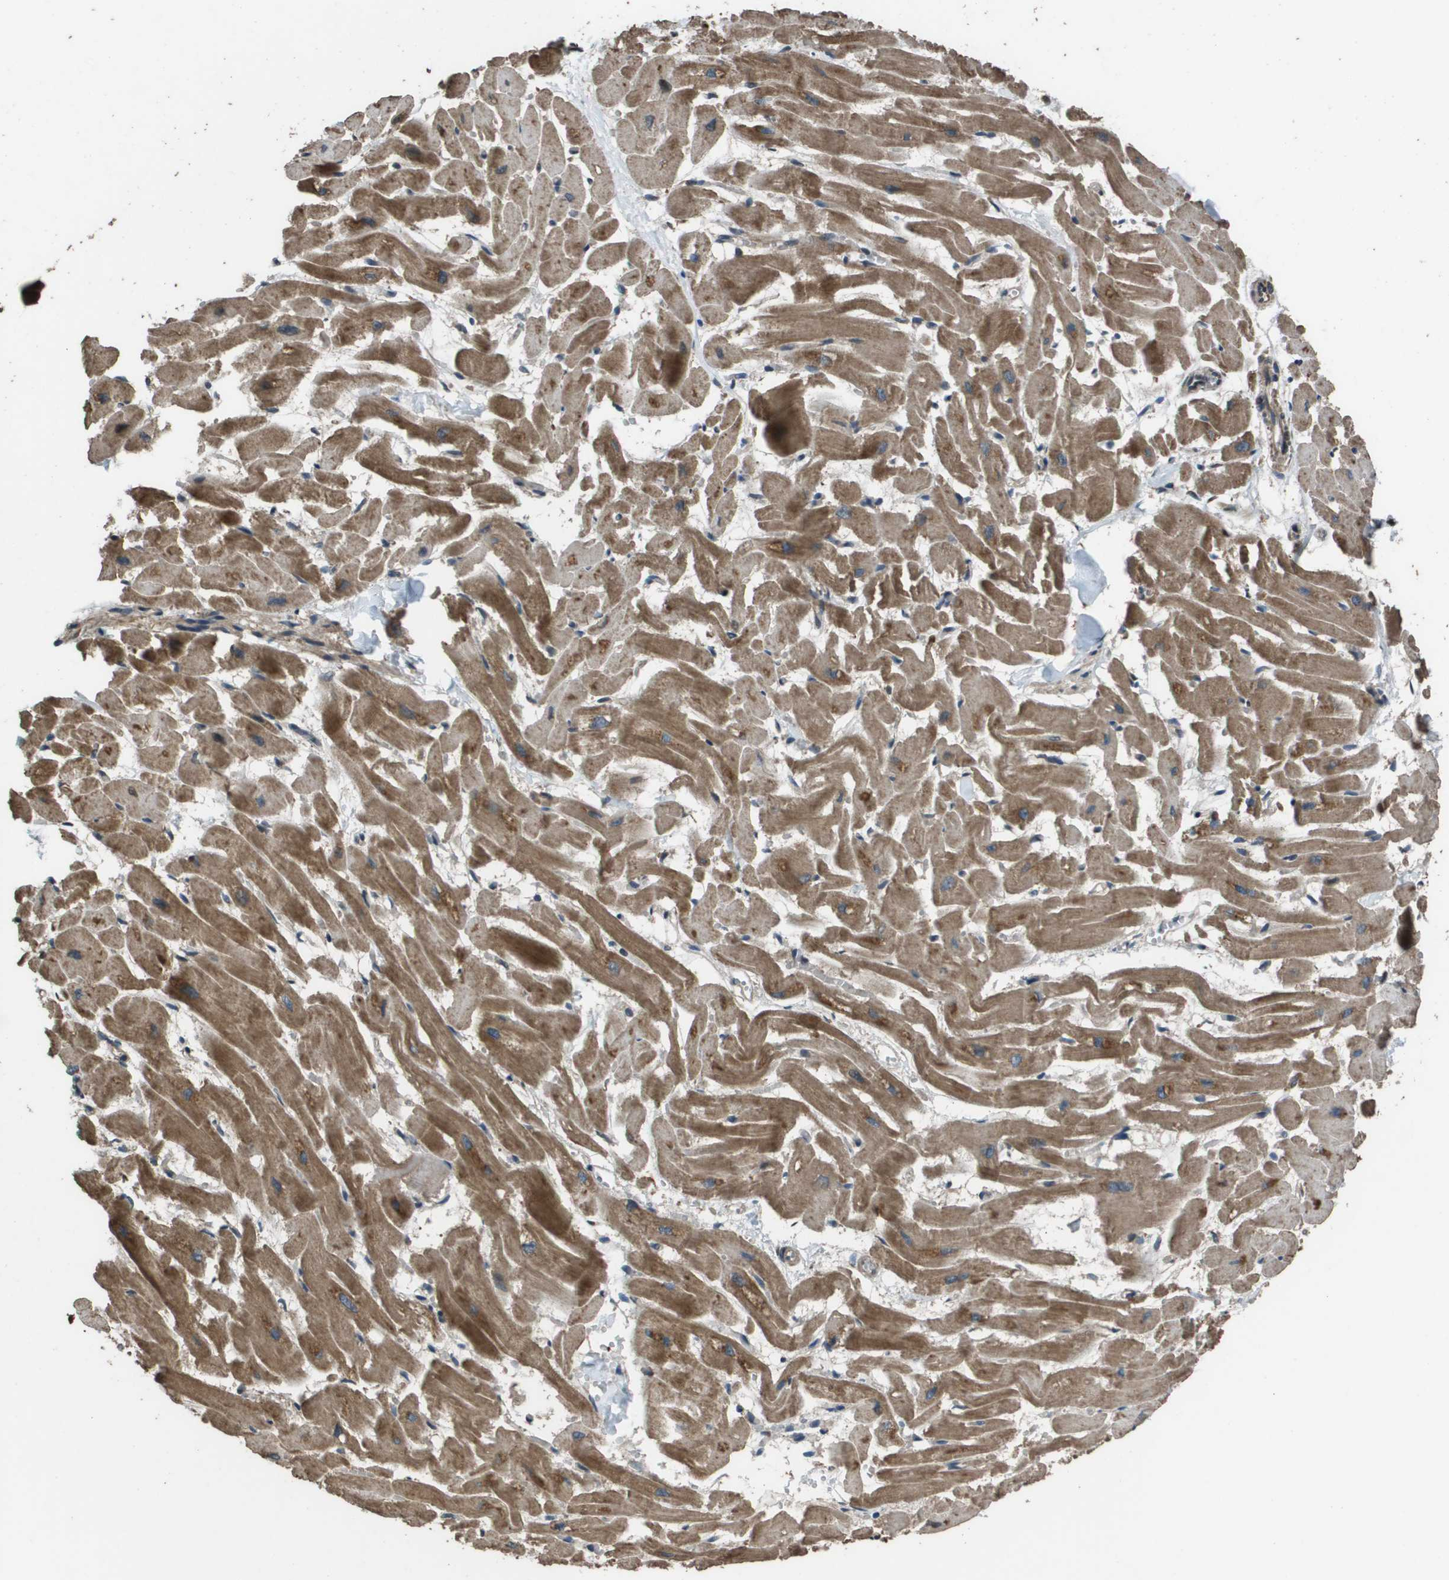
{"staining": {"intensity": "moderate", "quantity": ">75%", "location": "cytoplasmic/membranous,nuclear"}, "tissue": "heart muscle", "cell_type": "Cardiomyocytes", "image_type": "normal", "snomed": [{"axis": "morphology", "description": "Normal tissue, NOS"}, {"axis": "topography", "description": "Heart"}], "caption": "Immunohistochemistry (IHC) micrograph of unremarkable heart muscle stained for a protein (brown), which demonstrates medium levels of moderate cytoplasmic/membranous,nuclear expression in about >75% of cardiomyocytes.", "gene": "FIG4", "patient": {"sex": "female", "age": 19}}